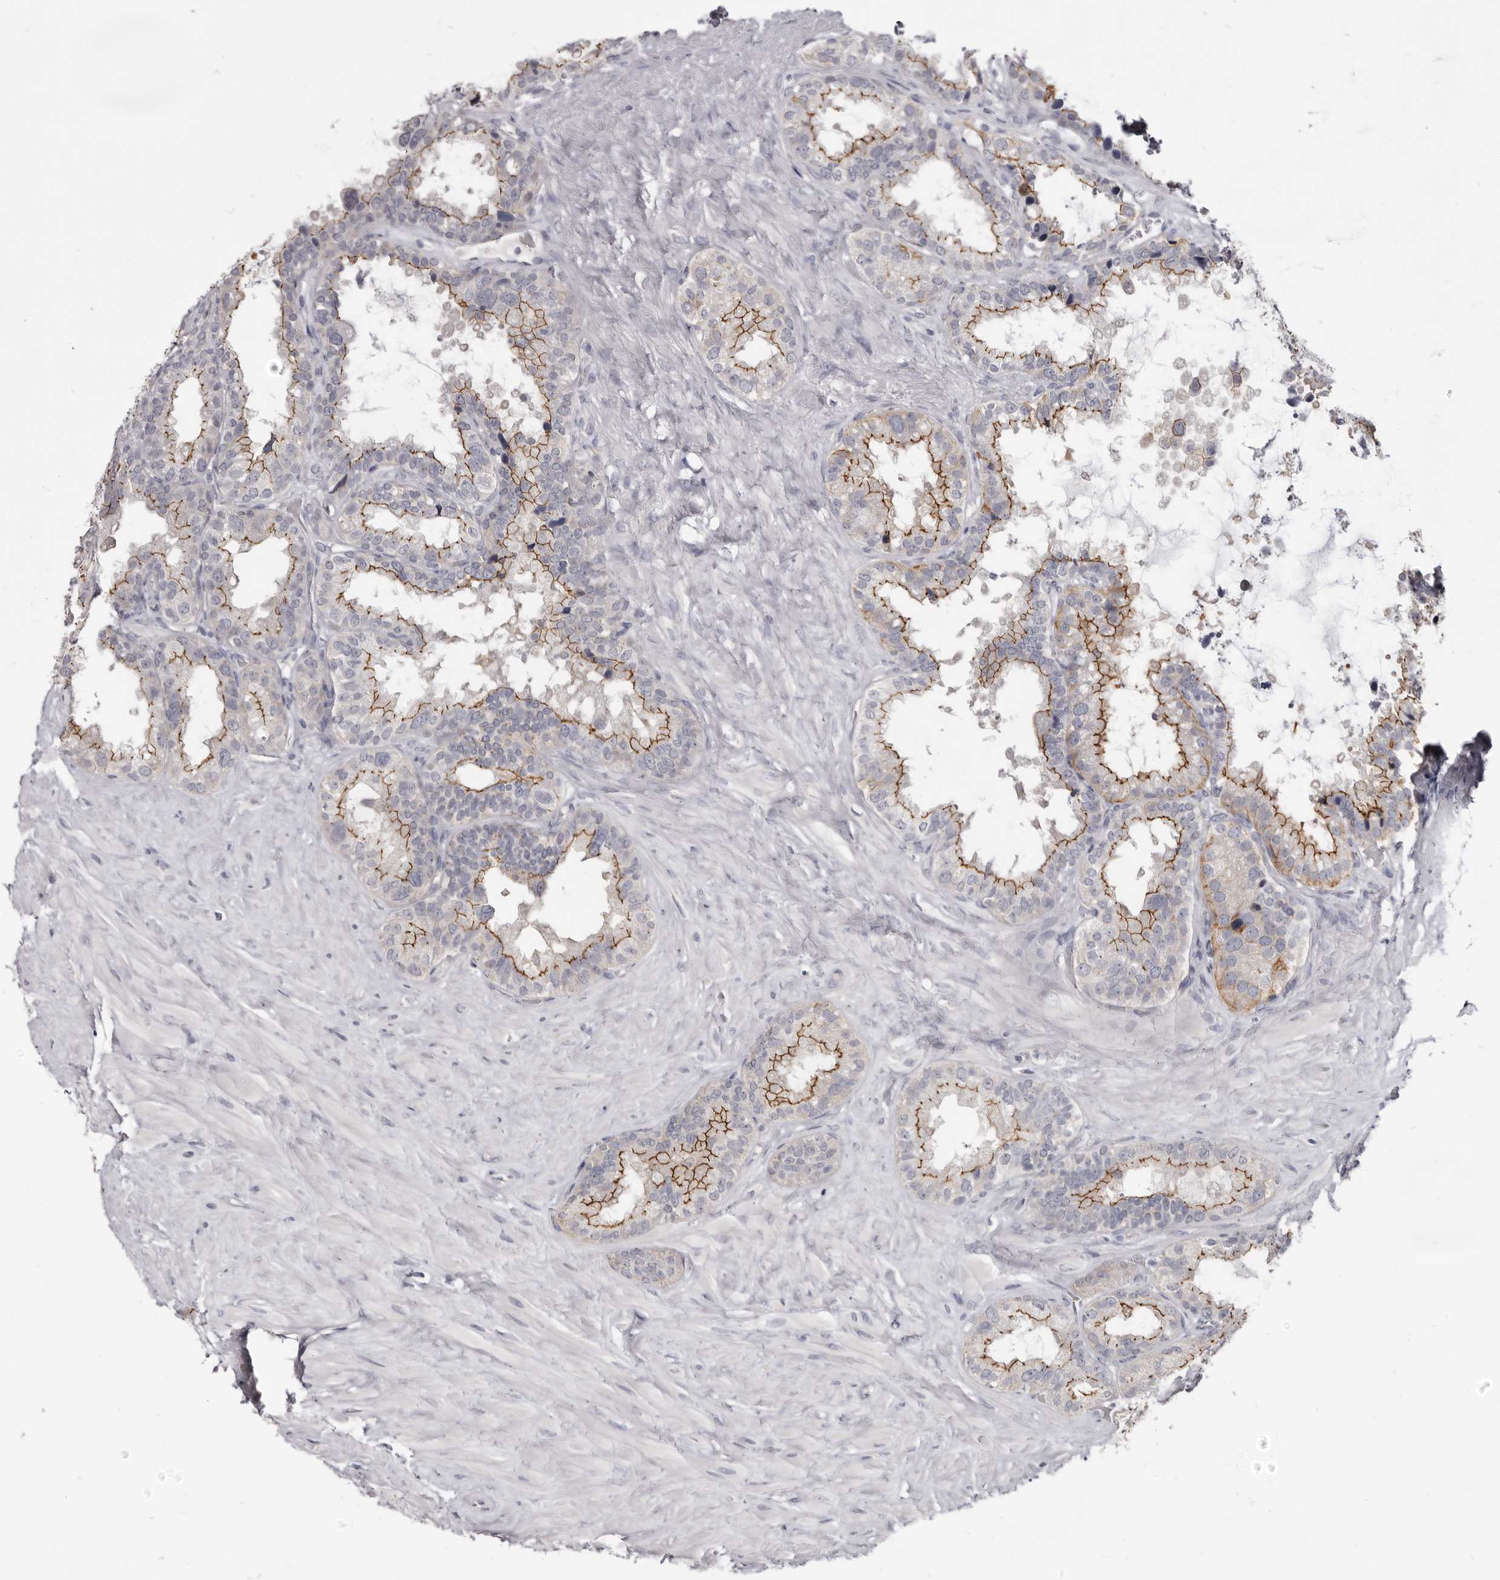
{"staining": {"intensity": "strong", "quantity": "25%-75%", "location": "cytoplasmic/membranous"}, "tissue": "seminal vesicle", "cell_type": "Glandular cells", "image_type": "normal", "snomed": [{"axis": "morphology", "description": "Normal tissue, NOS"}, {"axis": "topography", "description": "Seminal veicle"}], "caption": "A high amount of strong cytoplasmic/membranous positivity is appreciated in approximately 25%-75% of glandular cells in normal seminal vesicle. The protein is stained brown, and the nuclei are stained in blue (DAB IHC with brightfield microscopy, high magnification).", "gene": "CGN", "patient": {"sex": "male", "age": 80}}